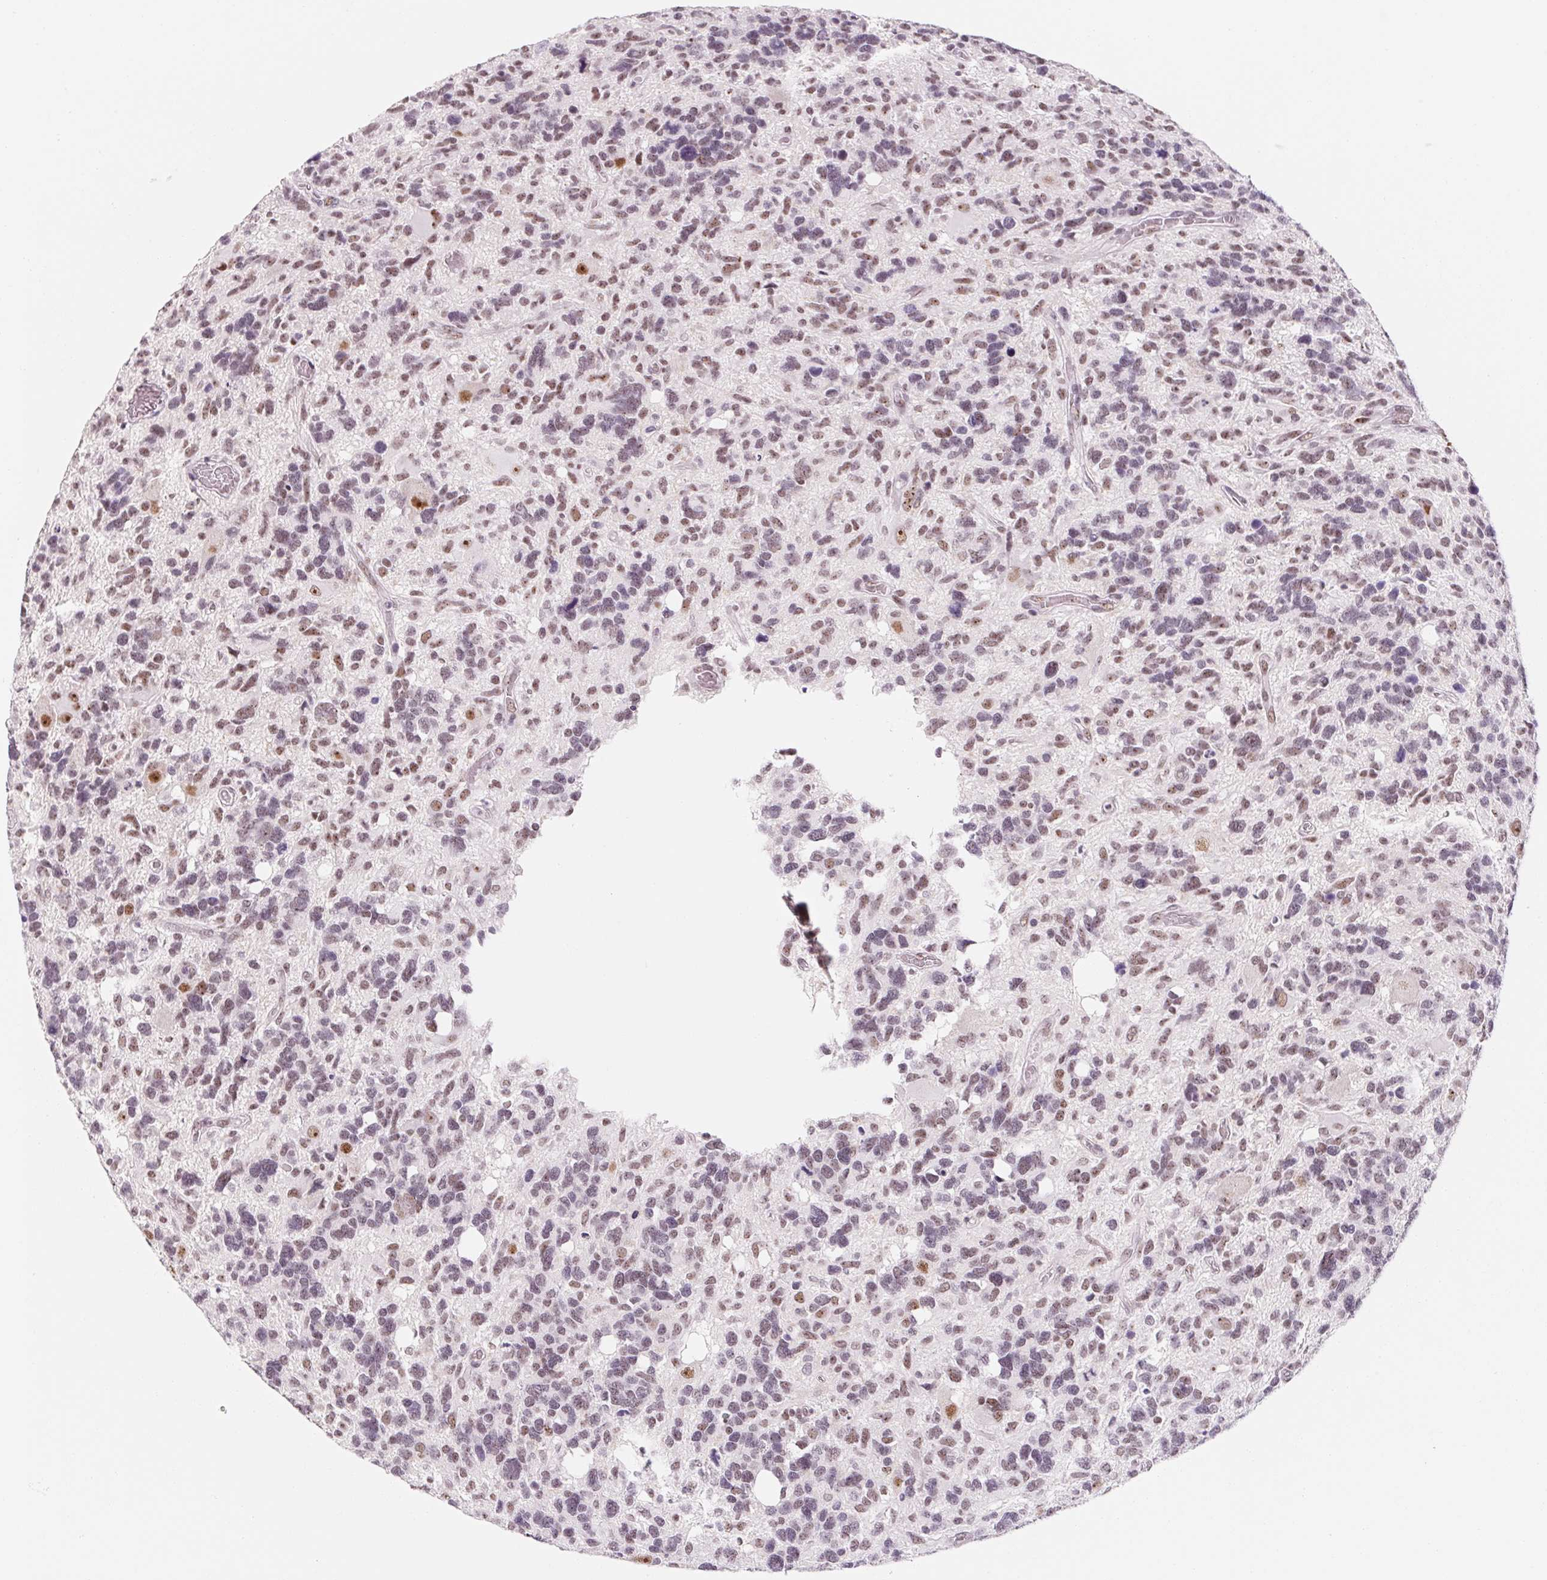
{"staining": {"intensity": "weak", "quantity": "25%-75%", "location": "nuclear"}, "tissue": "glioma", "cell_type": "Tumor cells", "image_type": "cancer", "snomed": [{"axis": "morphology", "description": "Glioma, malignant, High grade"}, {"axis": "topography", "description": "Brain"}], "caption": "Tumor cells exhibit low levels of weak nuclear expression in about 25%-75% of cells in human glioma.", "gene": "ZIC4", "patient": {"sex": "male", "age": 49}}